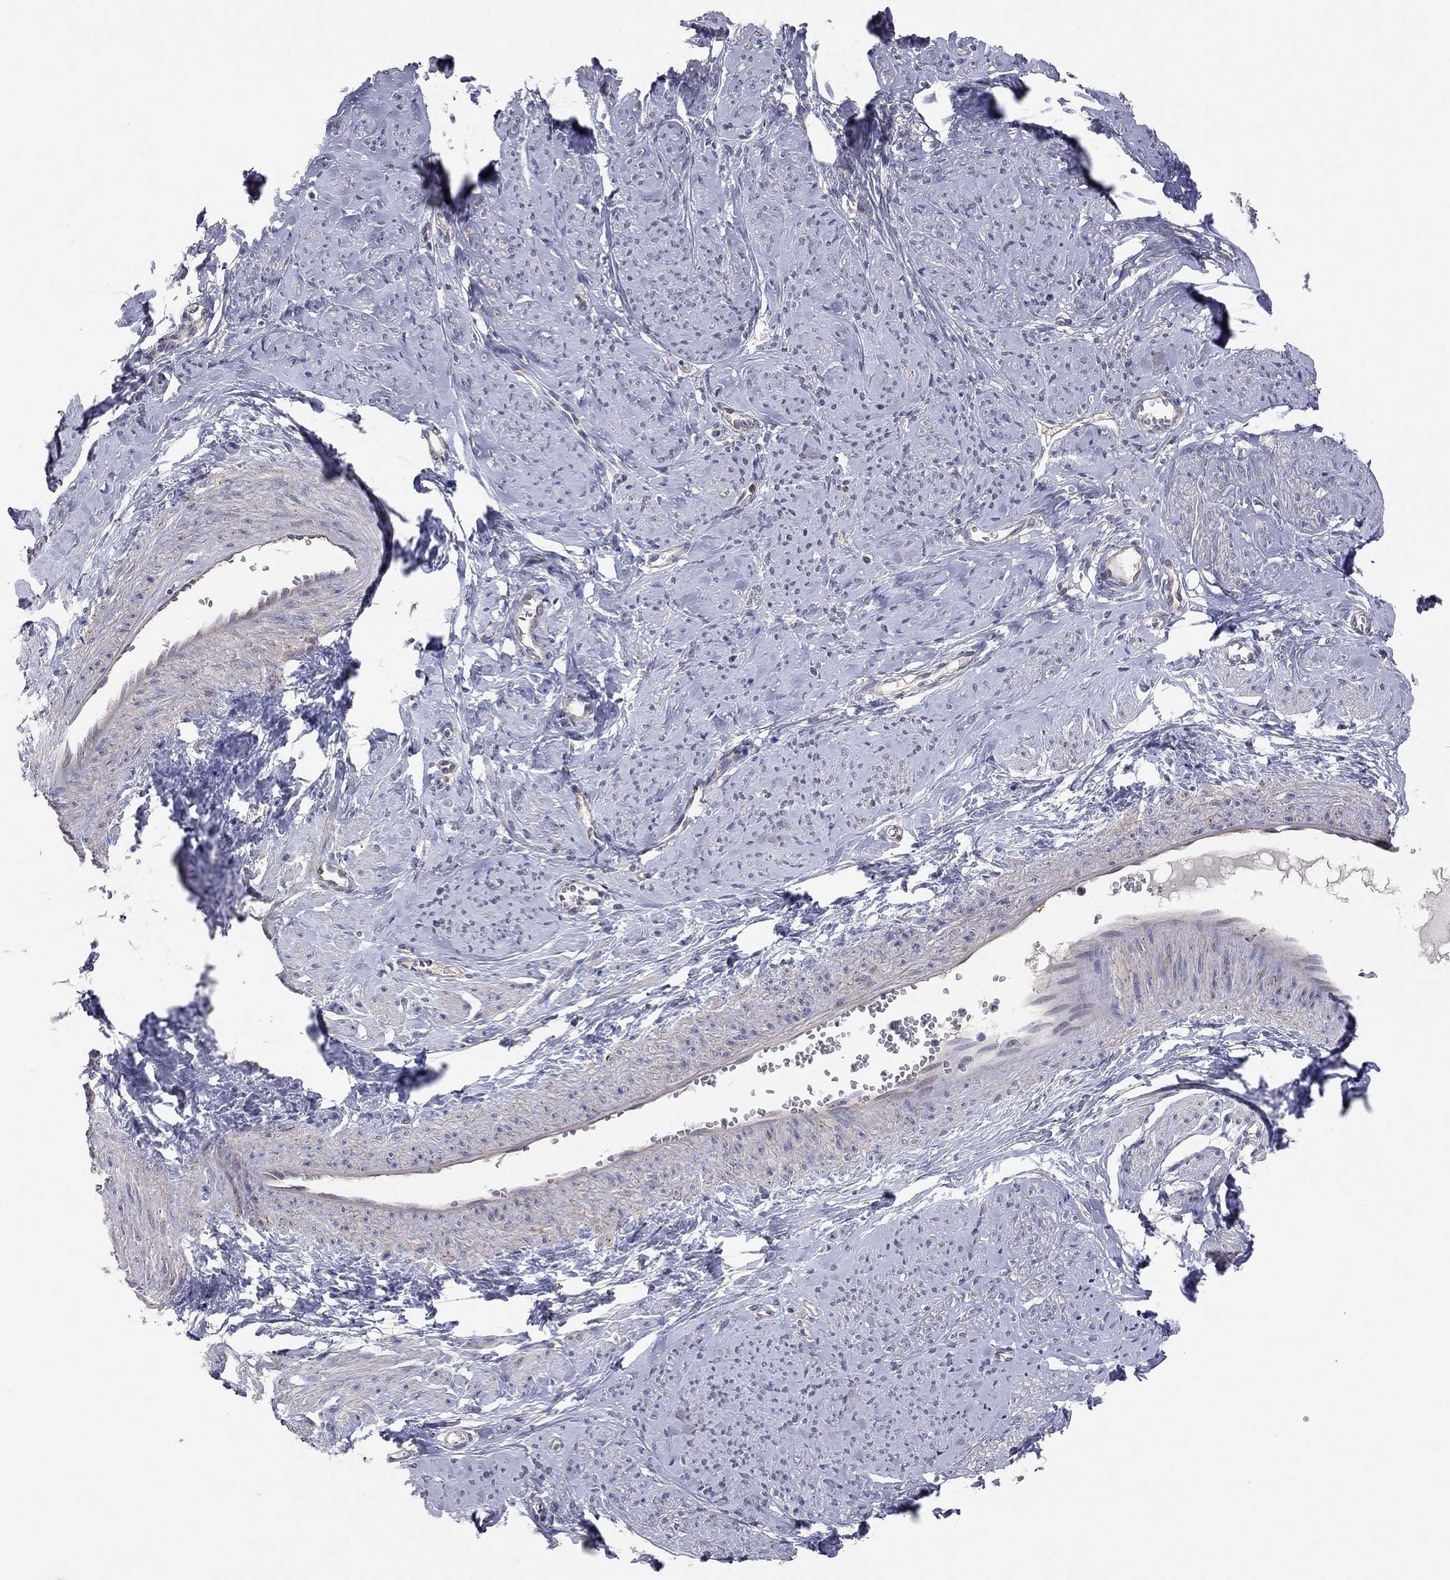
{"staining": {"intensity": "moderate", "quantity": "<25%", "location": "cytoplasmic/membranous"}, "tissue": "smooth muscle", "cell_type": "Smooth muscle cells", "image_type": "normal", "snomed": [{"axis": "morphology", "description": "Normal tissue, NOS"}, {"axis": "topography", "description": "Smooth muscle"}], "caption": "Protein expression analysis of unremarkable human smooth muscle reveals moderate cytoplasmic/membranous expression in about <25% of smooth muscle cells.", "gene": "KCNB1", "patient": {"sex": "female", "age": 48}}